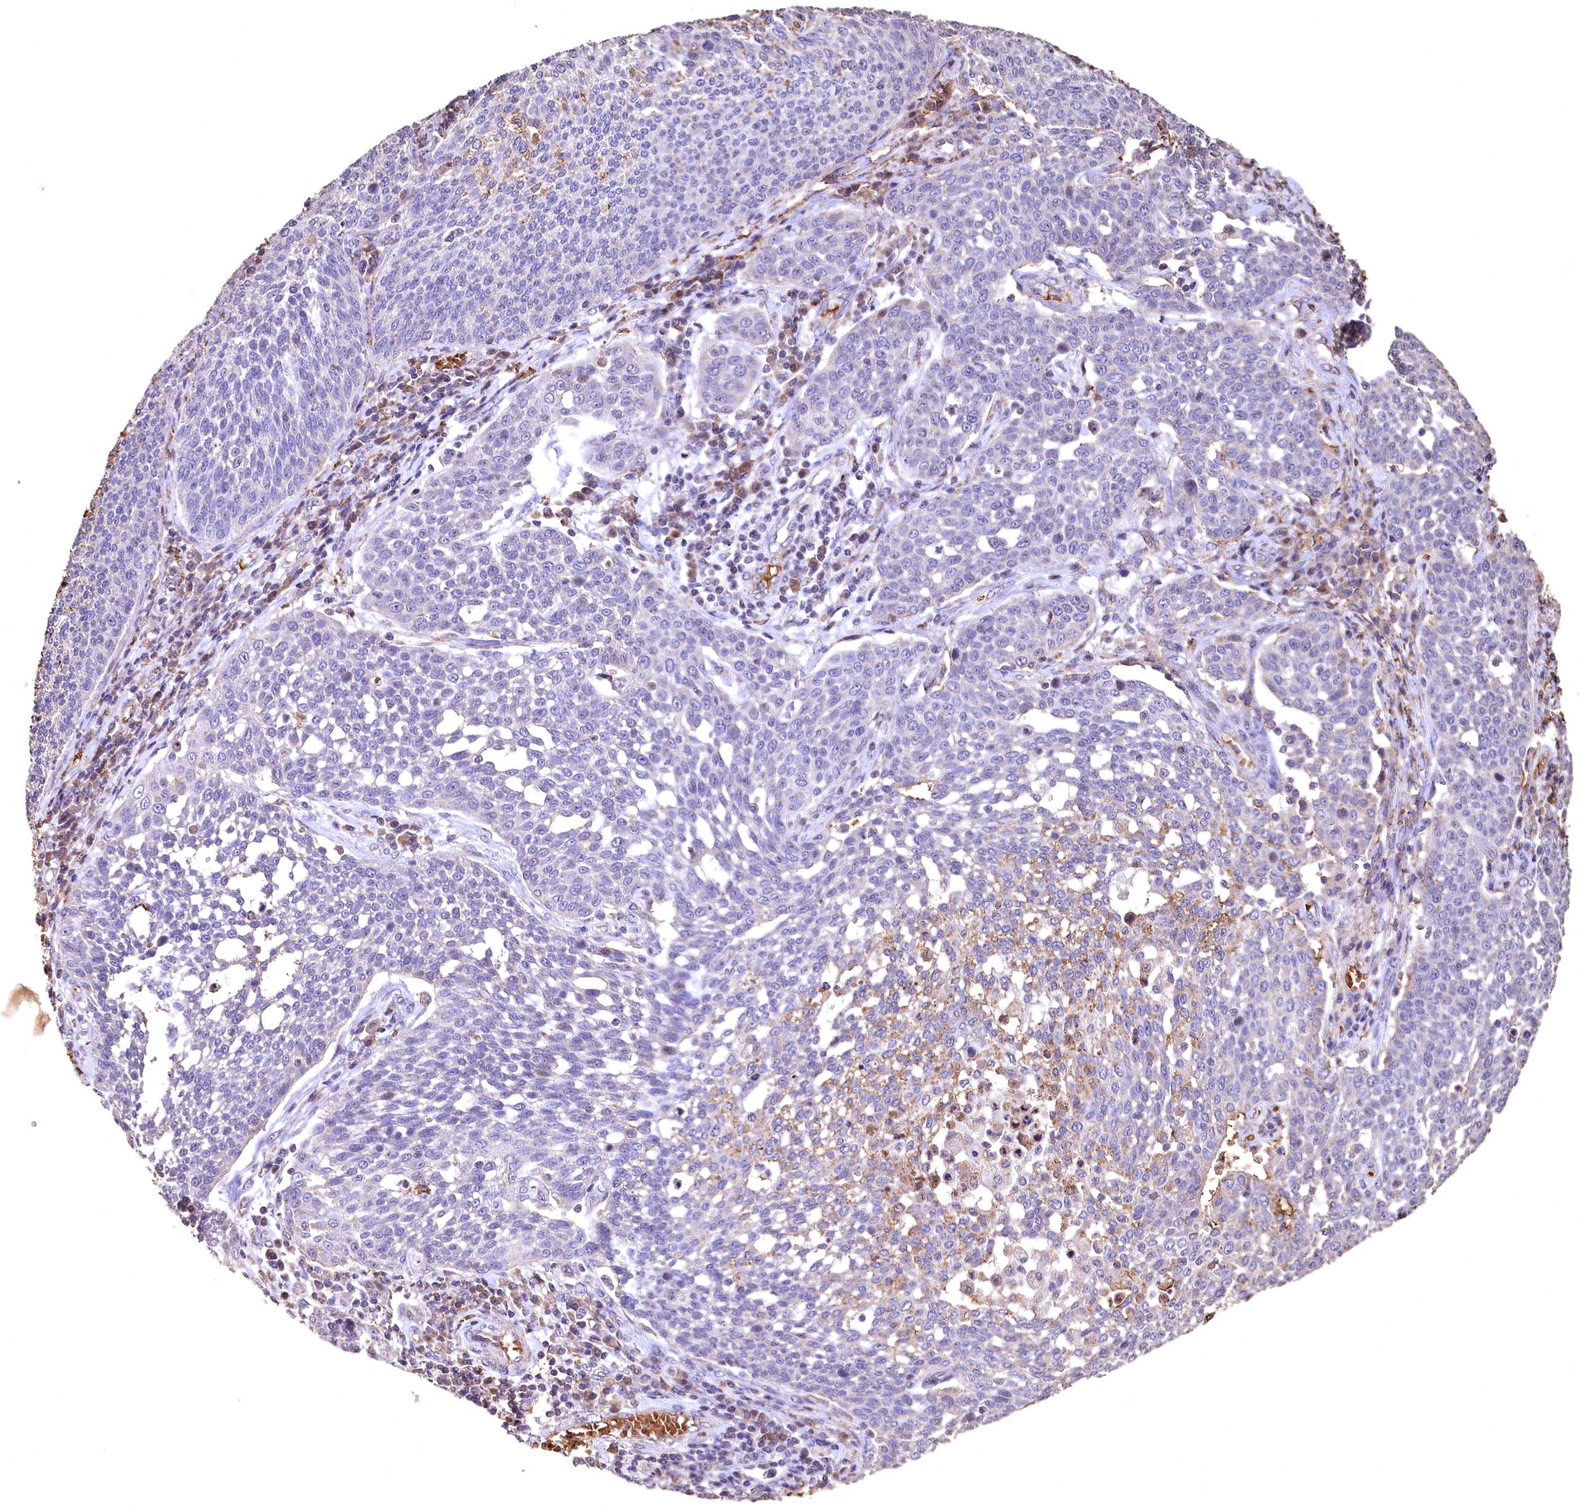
{"staining": {"intensity": "negative", "quantity": "none", "location": "none"}, "tissue": "cervical cancer", "cell_type": "Tumor cells", "image_type": "cancer", "snomed": [{"axis": "morphology", "description": "Squamous cell carcinoma, NOS"}, {"axis": "topography", "description": "Cervix"}], "caption": "Immunohistochemical staining of cervical cancer exhibits no significant expression in tumor cells.", "gene": "SPTA1", "patient": {"sex": "female", "age": 34}}